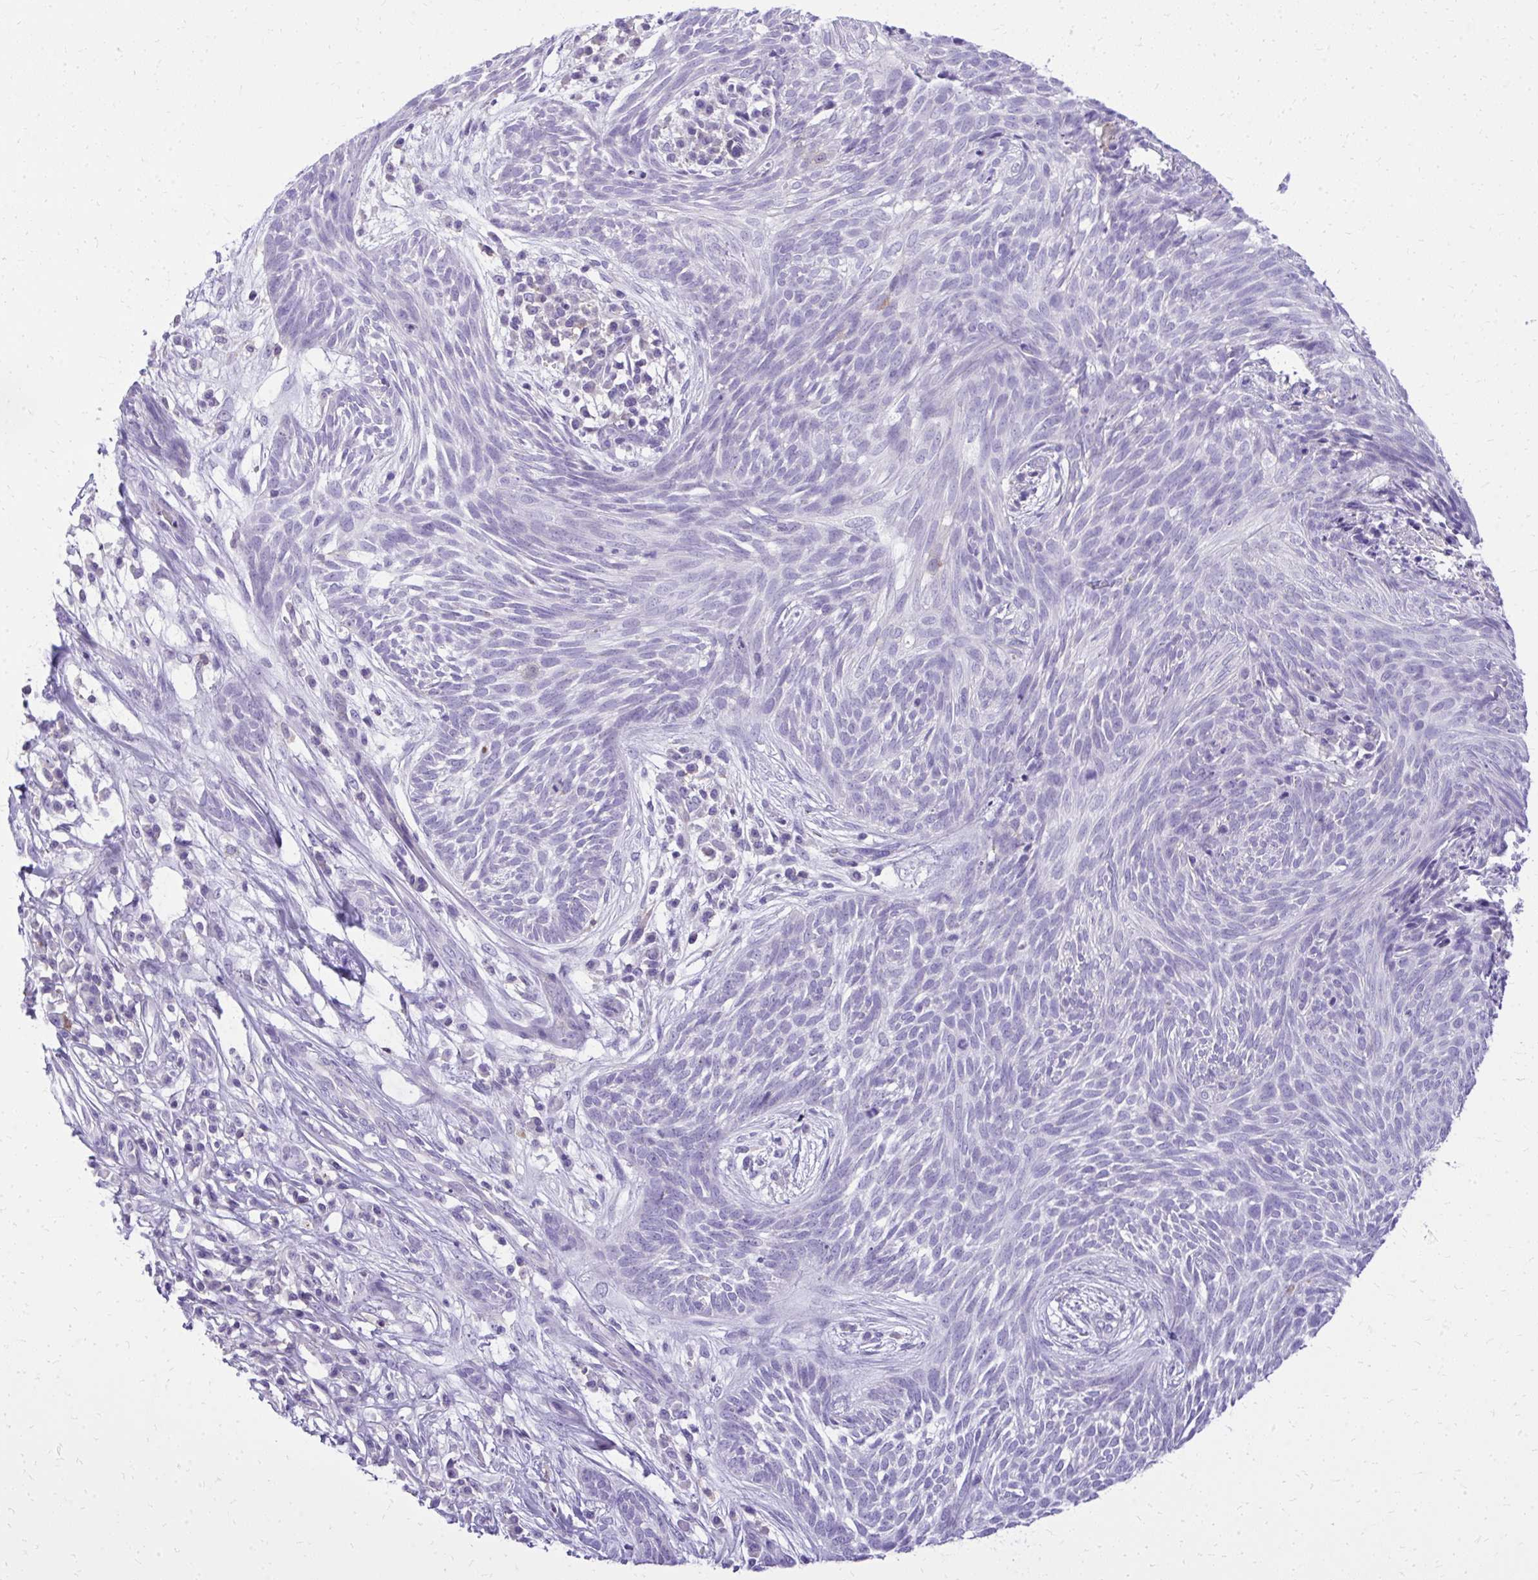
{"staining": {"intensity": "negative", "quantity": "none", "location": "none"}, "tissue": "skin cancer", "cell_type": "Tumor cells", "image_type": "cancer", "snomed": [{"axis": "morphology", "description": "Basal cell carcinoma"}, {"axis": "topography", "description": "Skin"}, {"axis": "topography", "description": "Skin, foot"}], "caption": "Immunohistochemistry (IHC) of skin basal cell carcinoma exhibits no positivity in tumor cells.", "gene": "GPRIN3", "patient": {"sex": "female", "age": 86}}